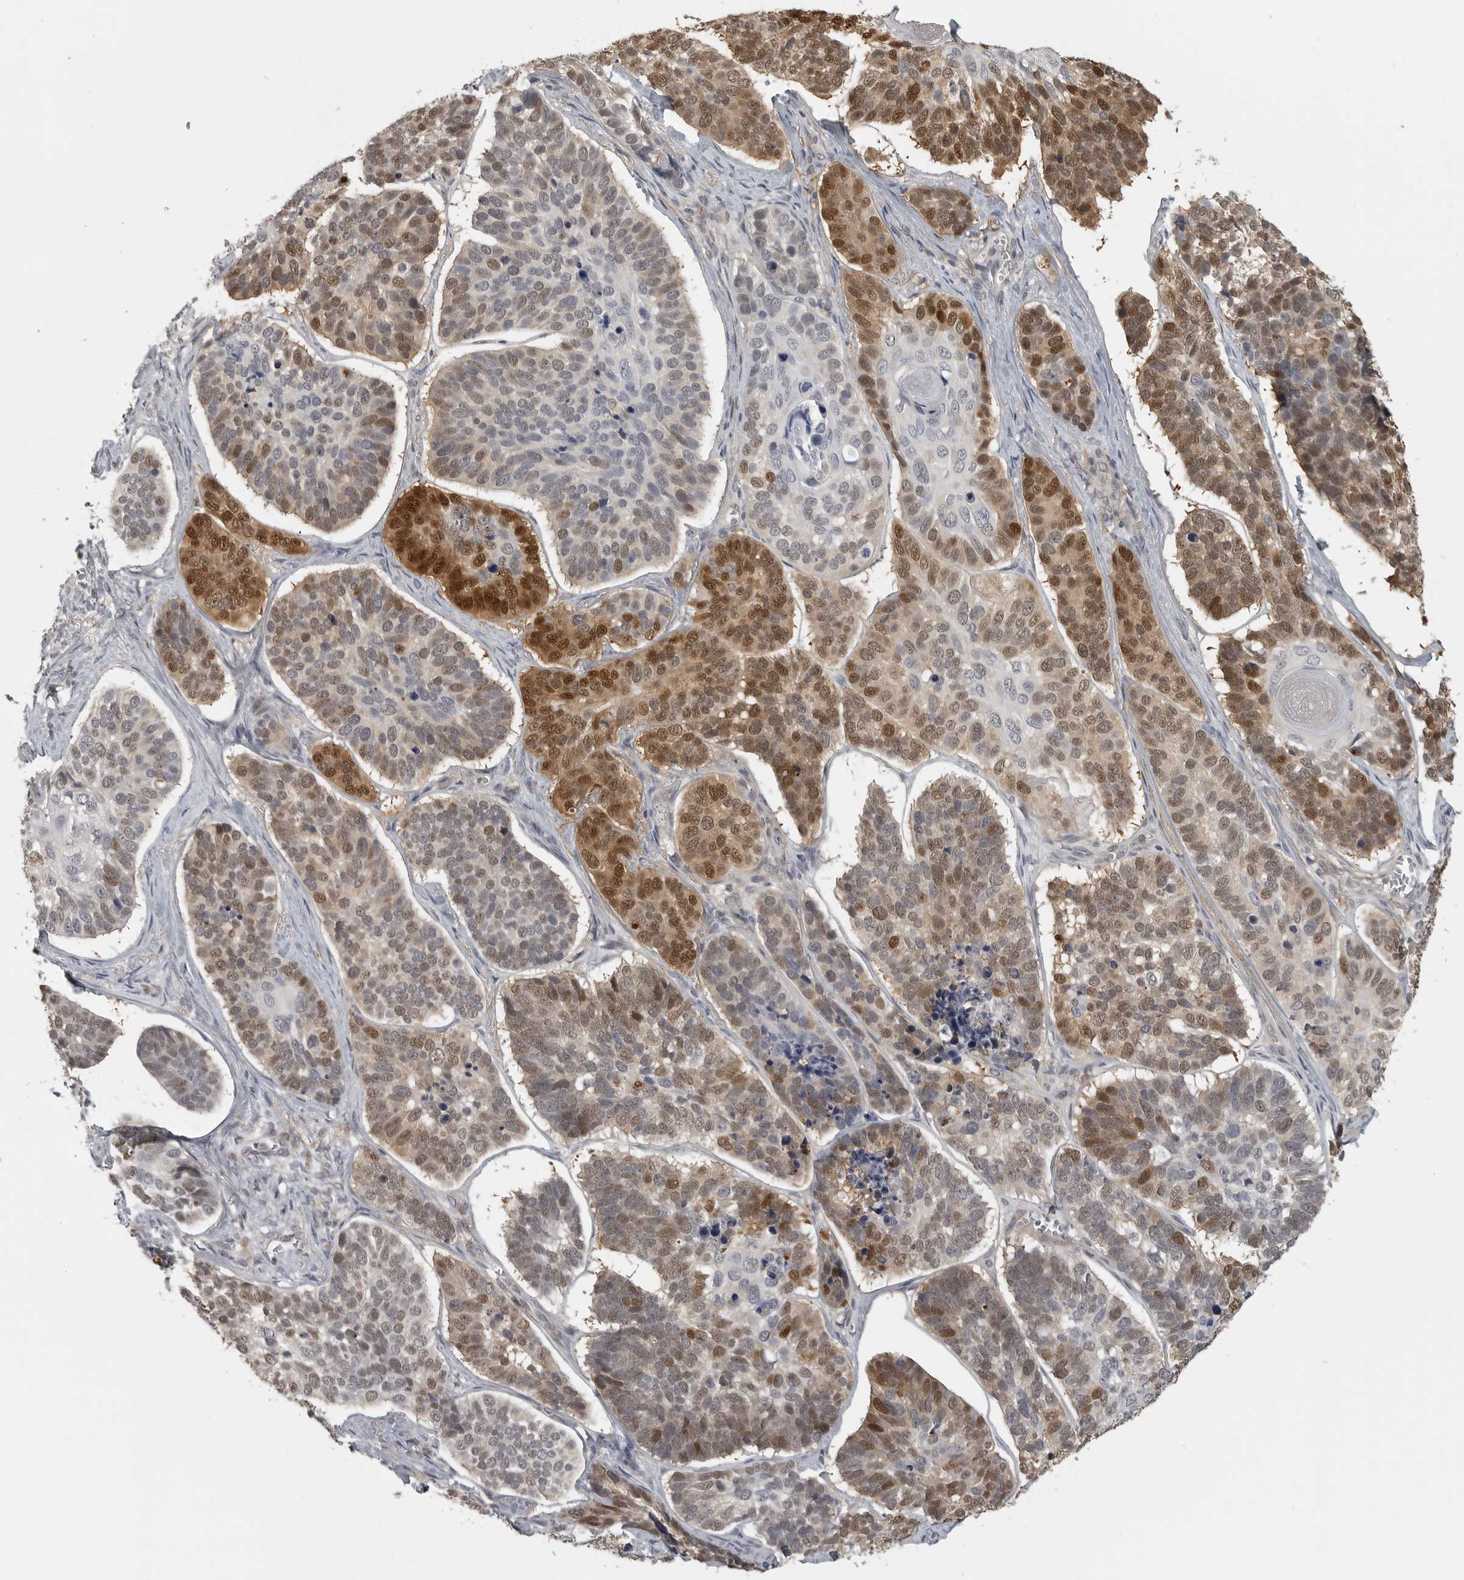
{"staining": {"intensity": "moderate", "quantity": "25%-75%", "location": "cytoplasmic/membranous,nuclear"}, "tissue": "skin cancer", "cell_type": "Tumor cells", "image_type": "cancer", "snomed": [{"axis": "morphology", "description": "Basal cell carcinoma"}, {"axis": "topography", "description": "Skin"}], "caption": "DAB (3,3'-diaminobenzidine) immunohistochemical staining of skin cancer (basal cell carcinoma) displays moderate cytoplasmic/membranous and nuclear protein expression in about 25%-75% of tumor cells.", "gene": "UROD", "patient": {"sex": "male", "age": 62}}